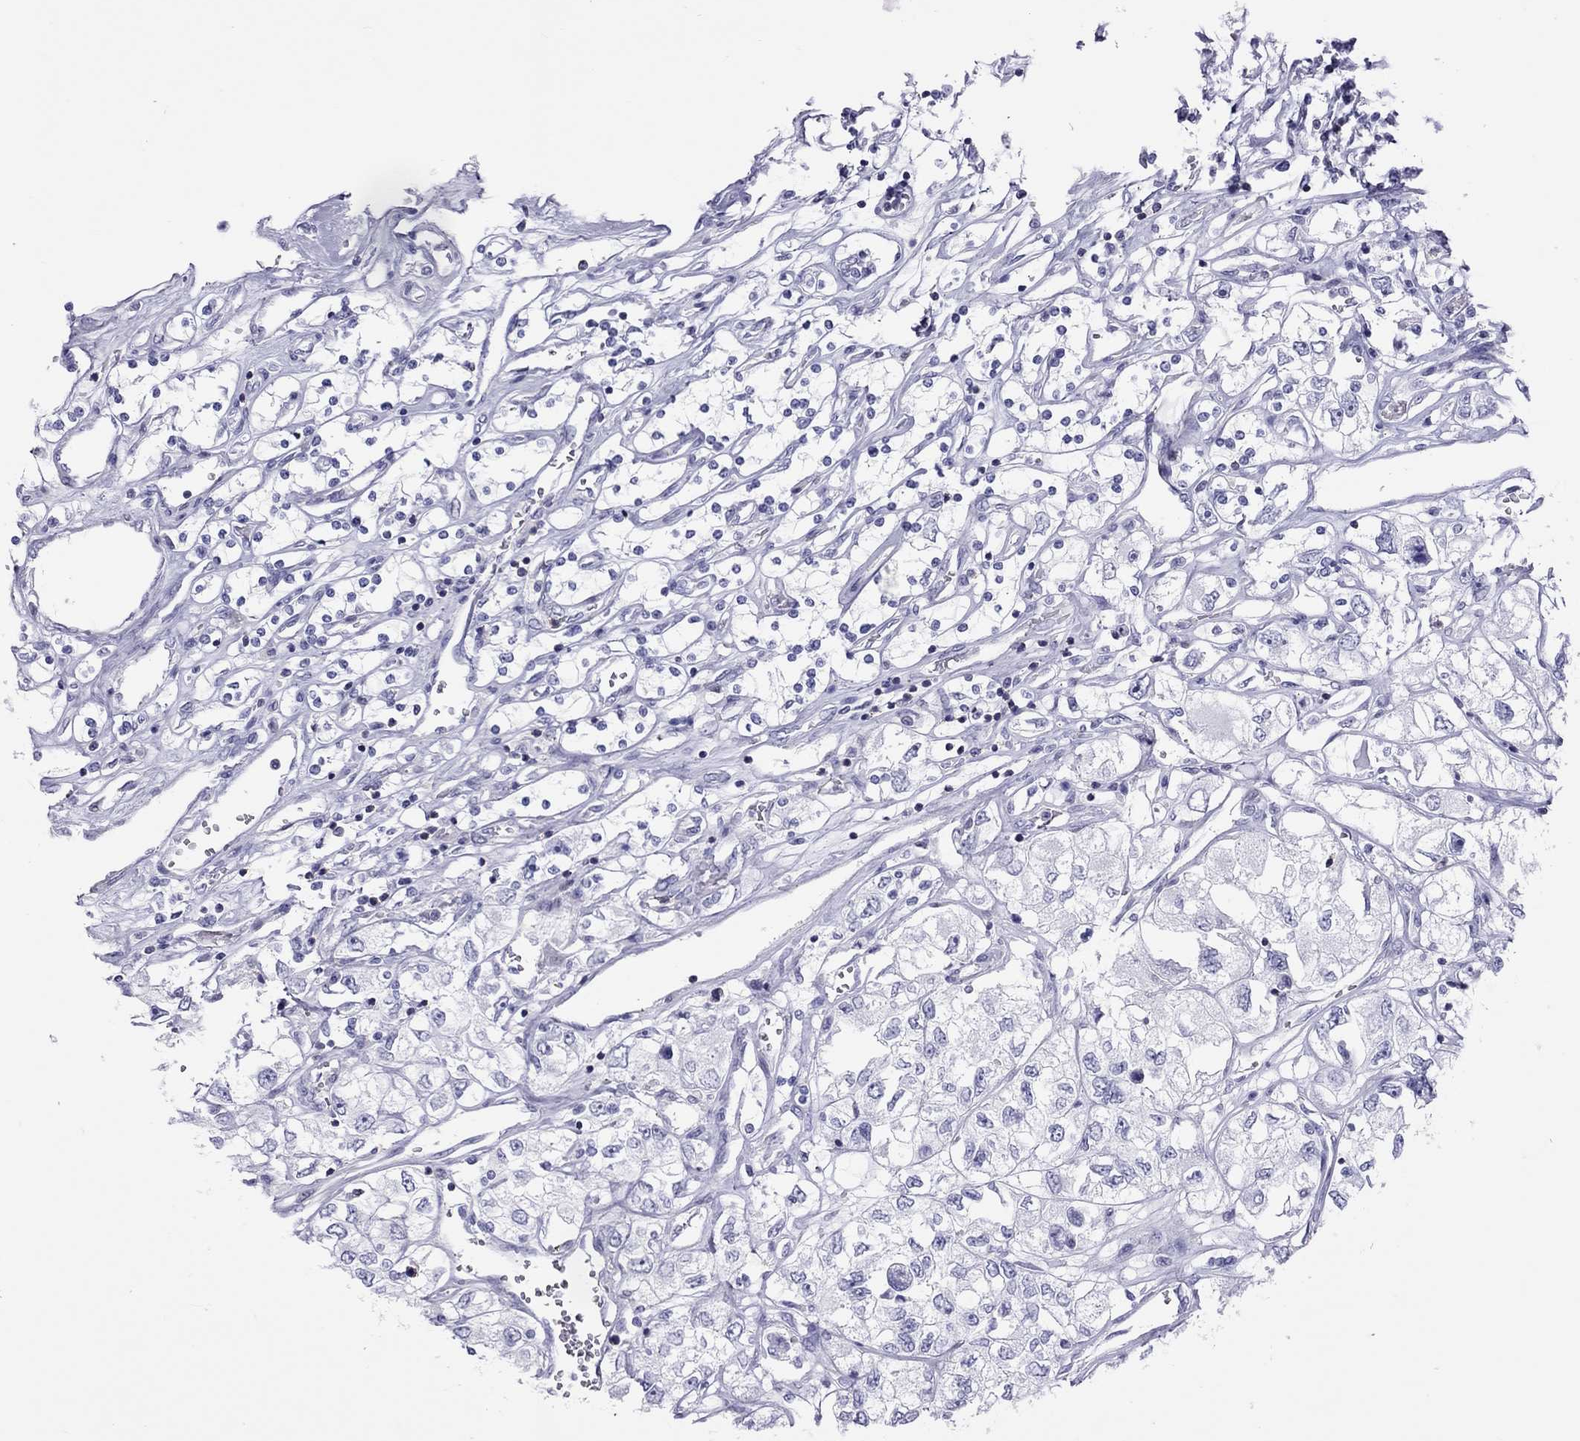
{"staining": {"intensity": "negative", "quantity": "none", "location": "none"}, "tissue": "renal cancer", "cell_type": "Tumor cells", "image_type": "cancer", "snomed": [{"axis": "morphology", "description": "Adenocarcinoma, NOS"}, {"axis": "topography", "description": "Kidney"}], "caption": "This is an immunohistochemistry histopathology image of human adenocarcinoma (renal). There is no positivity in tumor cells.", "gene": "STAG3", "patient": {"sex": "female", "age": 59}}